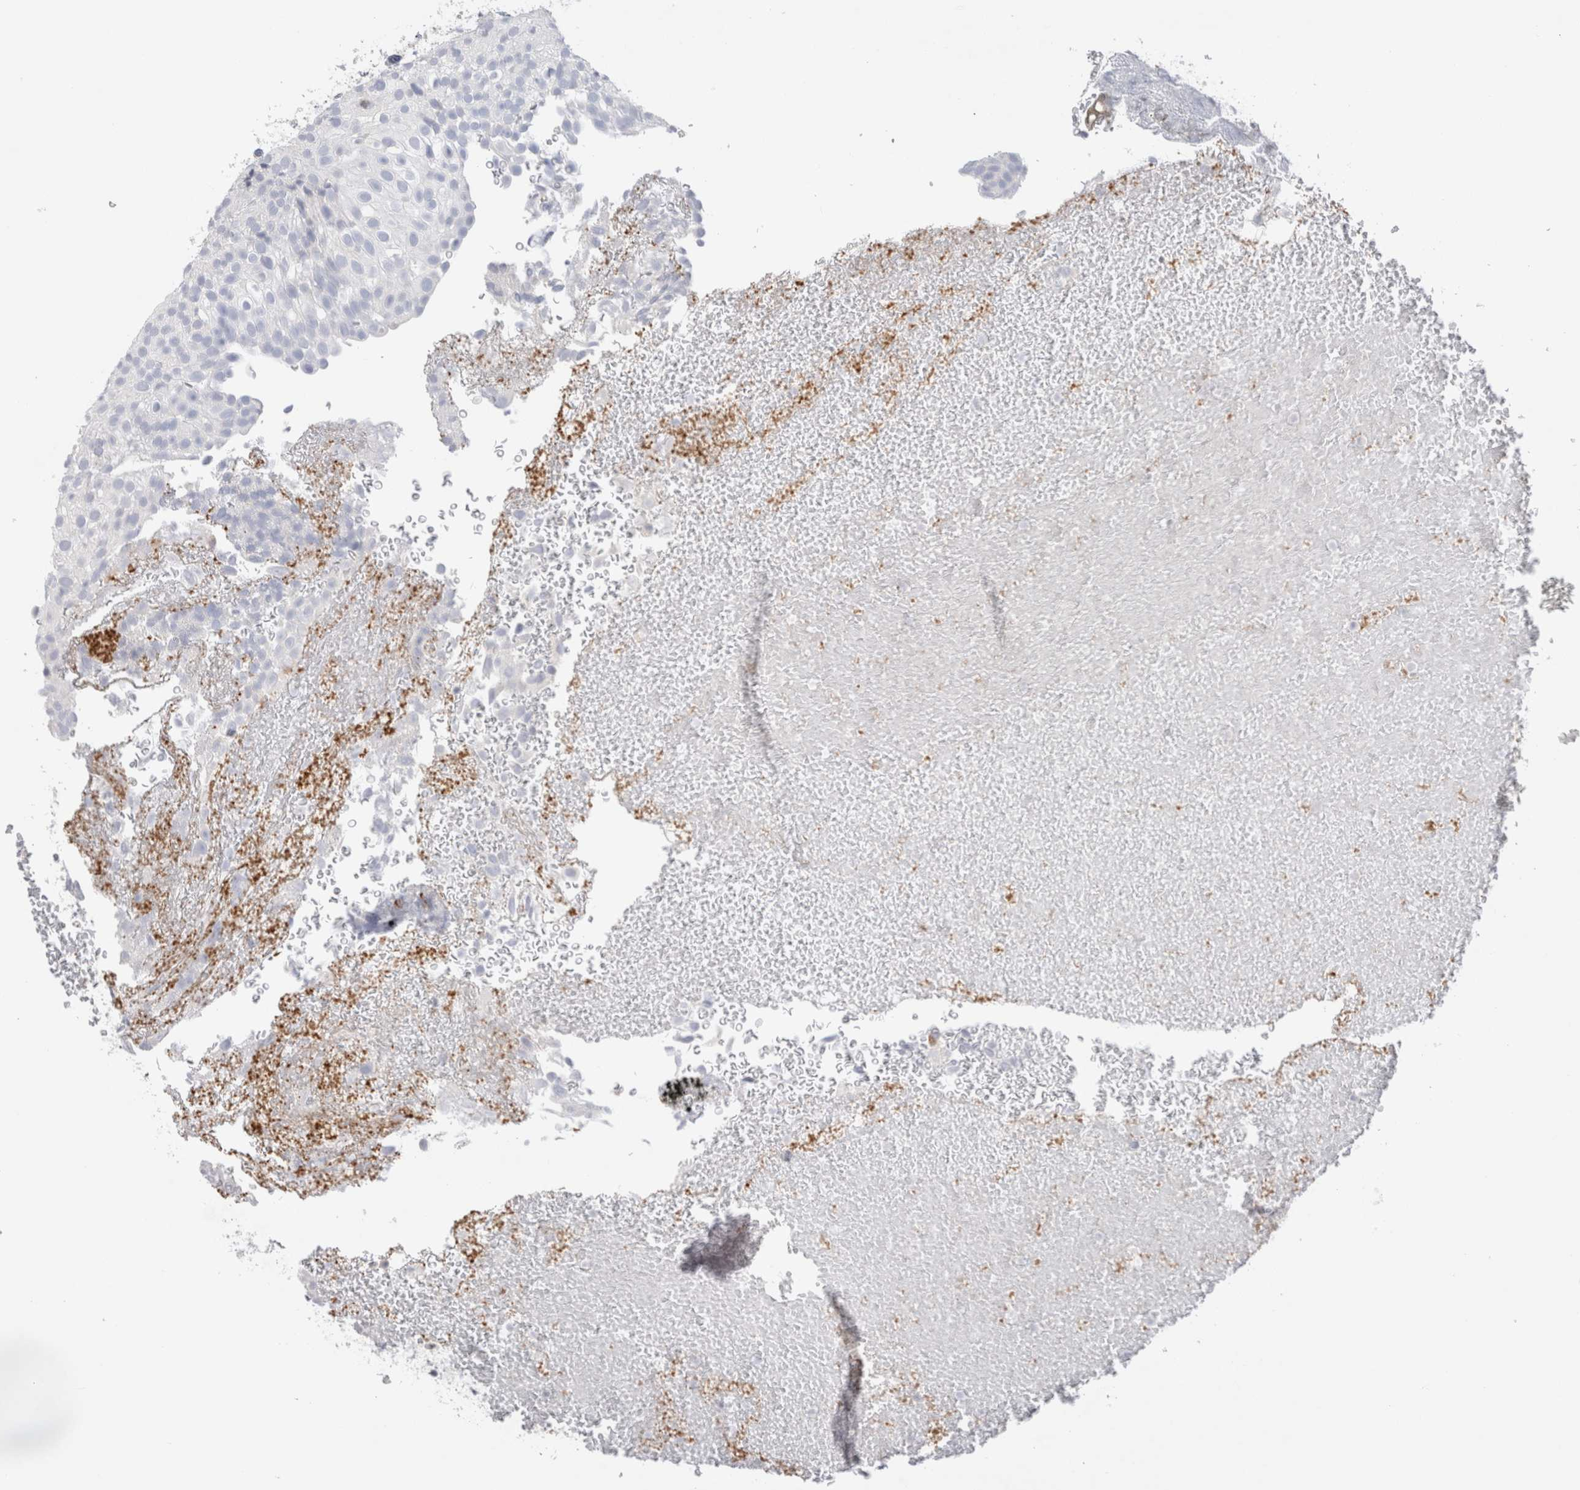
{"staining": {"intensity": "negative", "quantity": "none", "location": "none"}, "tissue": "urothelial cancer", "cell_type": "Tumor cells", "image_type": "cancer", "snomed": [{"axis": "morphology", "description": "Urothelial carcinoma, Low grade"}, {"axis": "topography", "description": "Urinary bladder"}], "caption": "An image of urothelial carcinoma (low-grade) stained for a protein demonstrates no brown staining in tumor cells.", "gene": "CNPY4", "patient": {"sex": "male", "age": 78}}